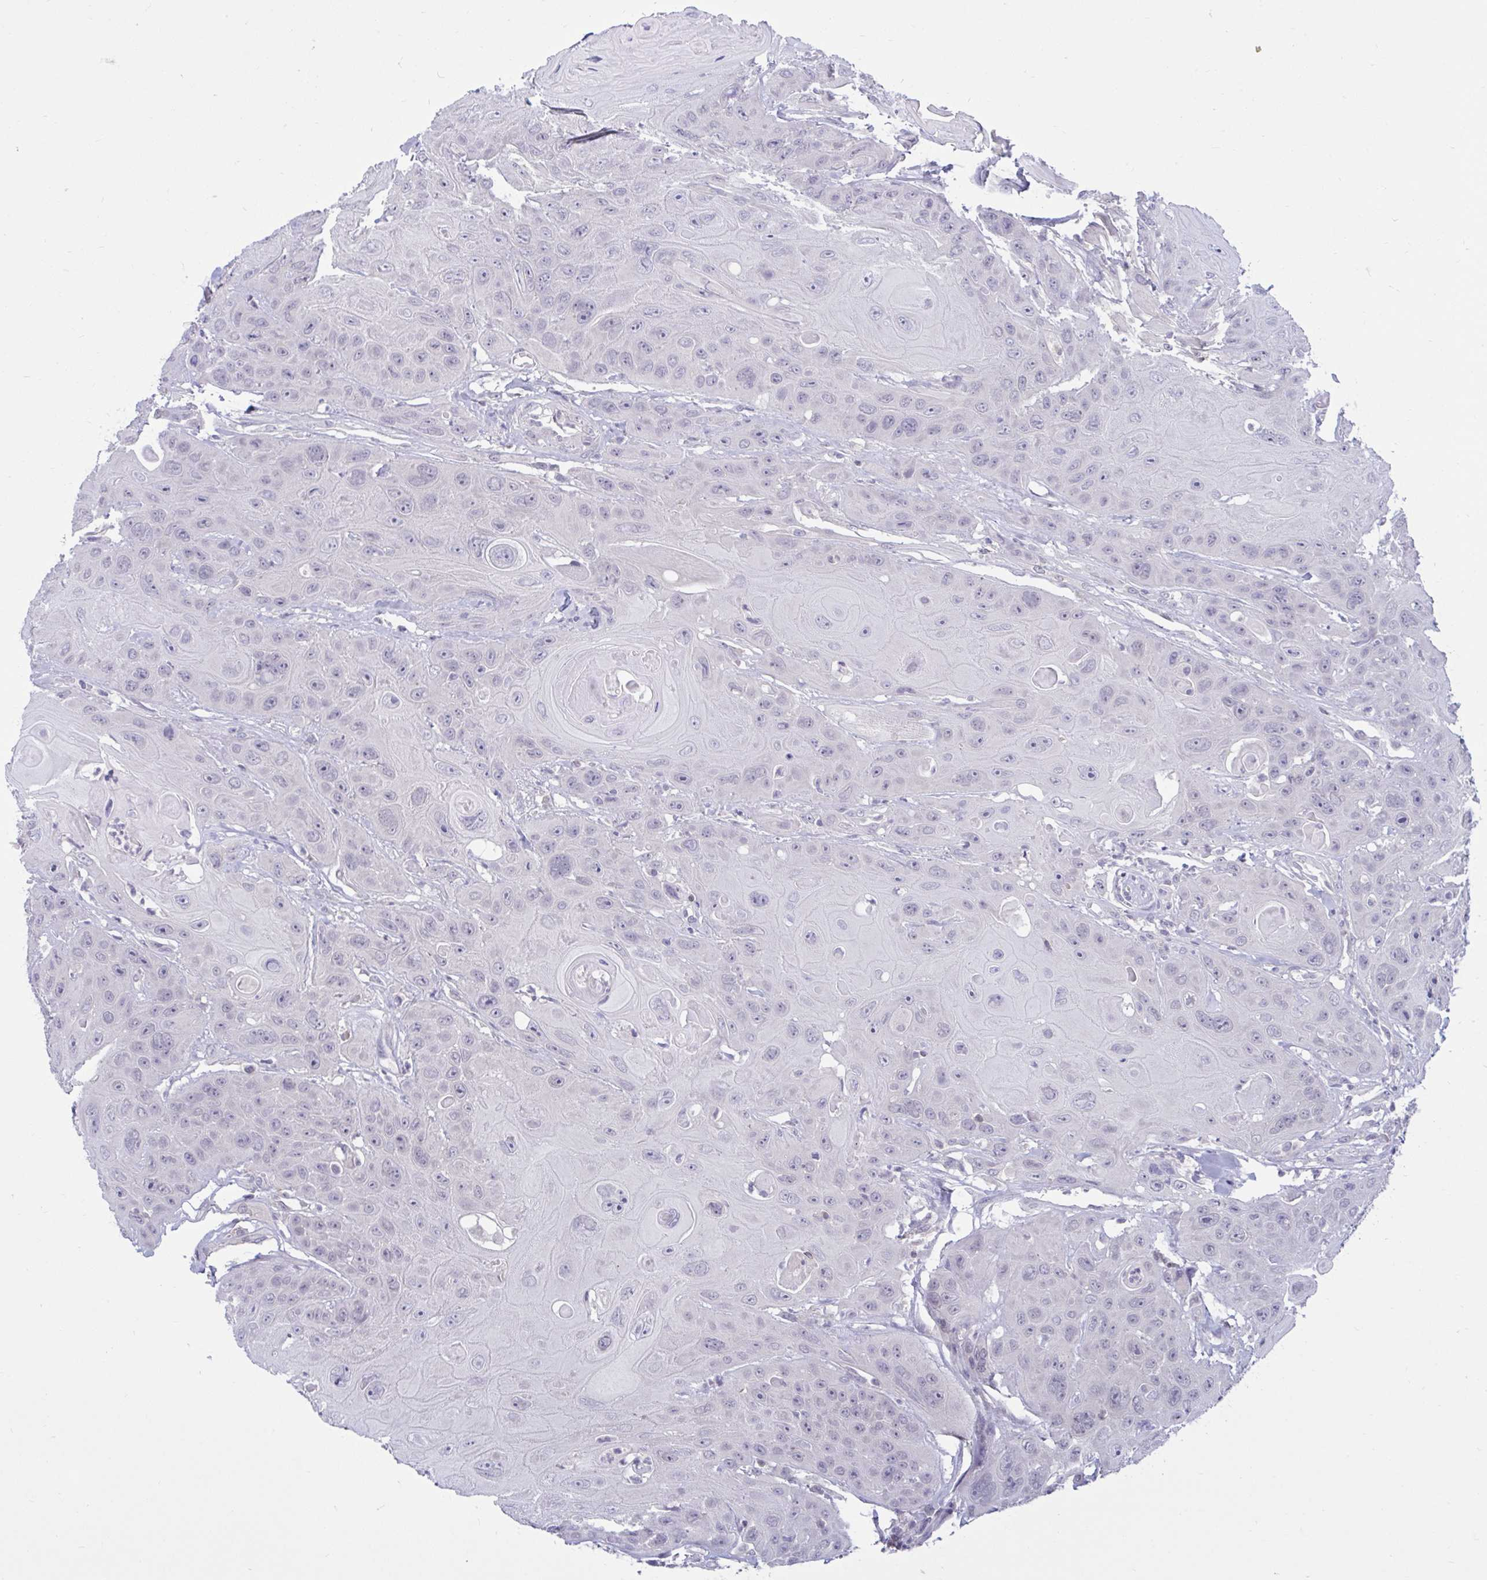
{"staining": {"intensity": "negative", "quantity": "none", "location": "none"}, "tissue": "head and neck cancer", "cell_type": "Tumor cells", "image_type": "cancer", "snomed": [{"axis": "morphology", "description": "Squamous cell carcinoma, NOS"}, {"axis": "topography", "description": "Head-Neck"}], "caption": "Immunohistochemistry image of squamous cell carcinoma (head and neck) stained for a protein (brown), which exhibits no positivity in tumor cells. The staining was performed using DAB to visualize the protein expression in brown, while the nuclei were stained in blue with hematoxylin (Magnification: 20x).", "gene": "ARPP19", "patient": {"sex": "female", "age": 59}}